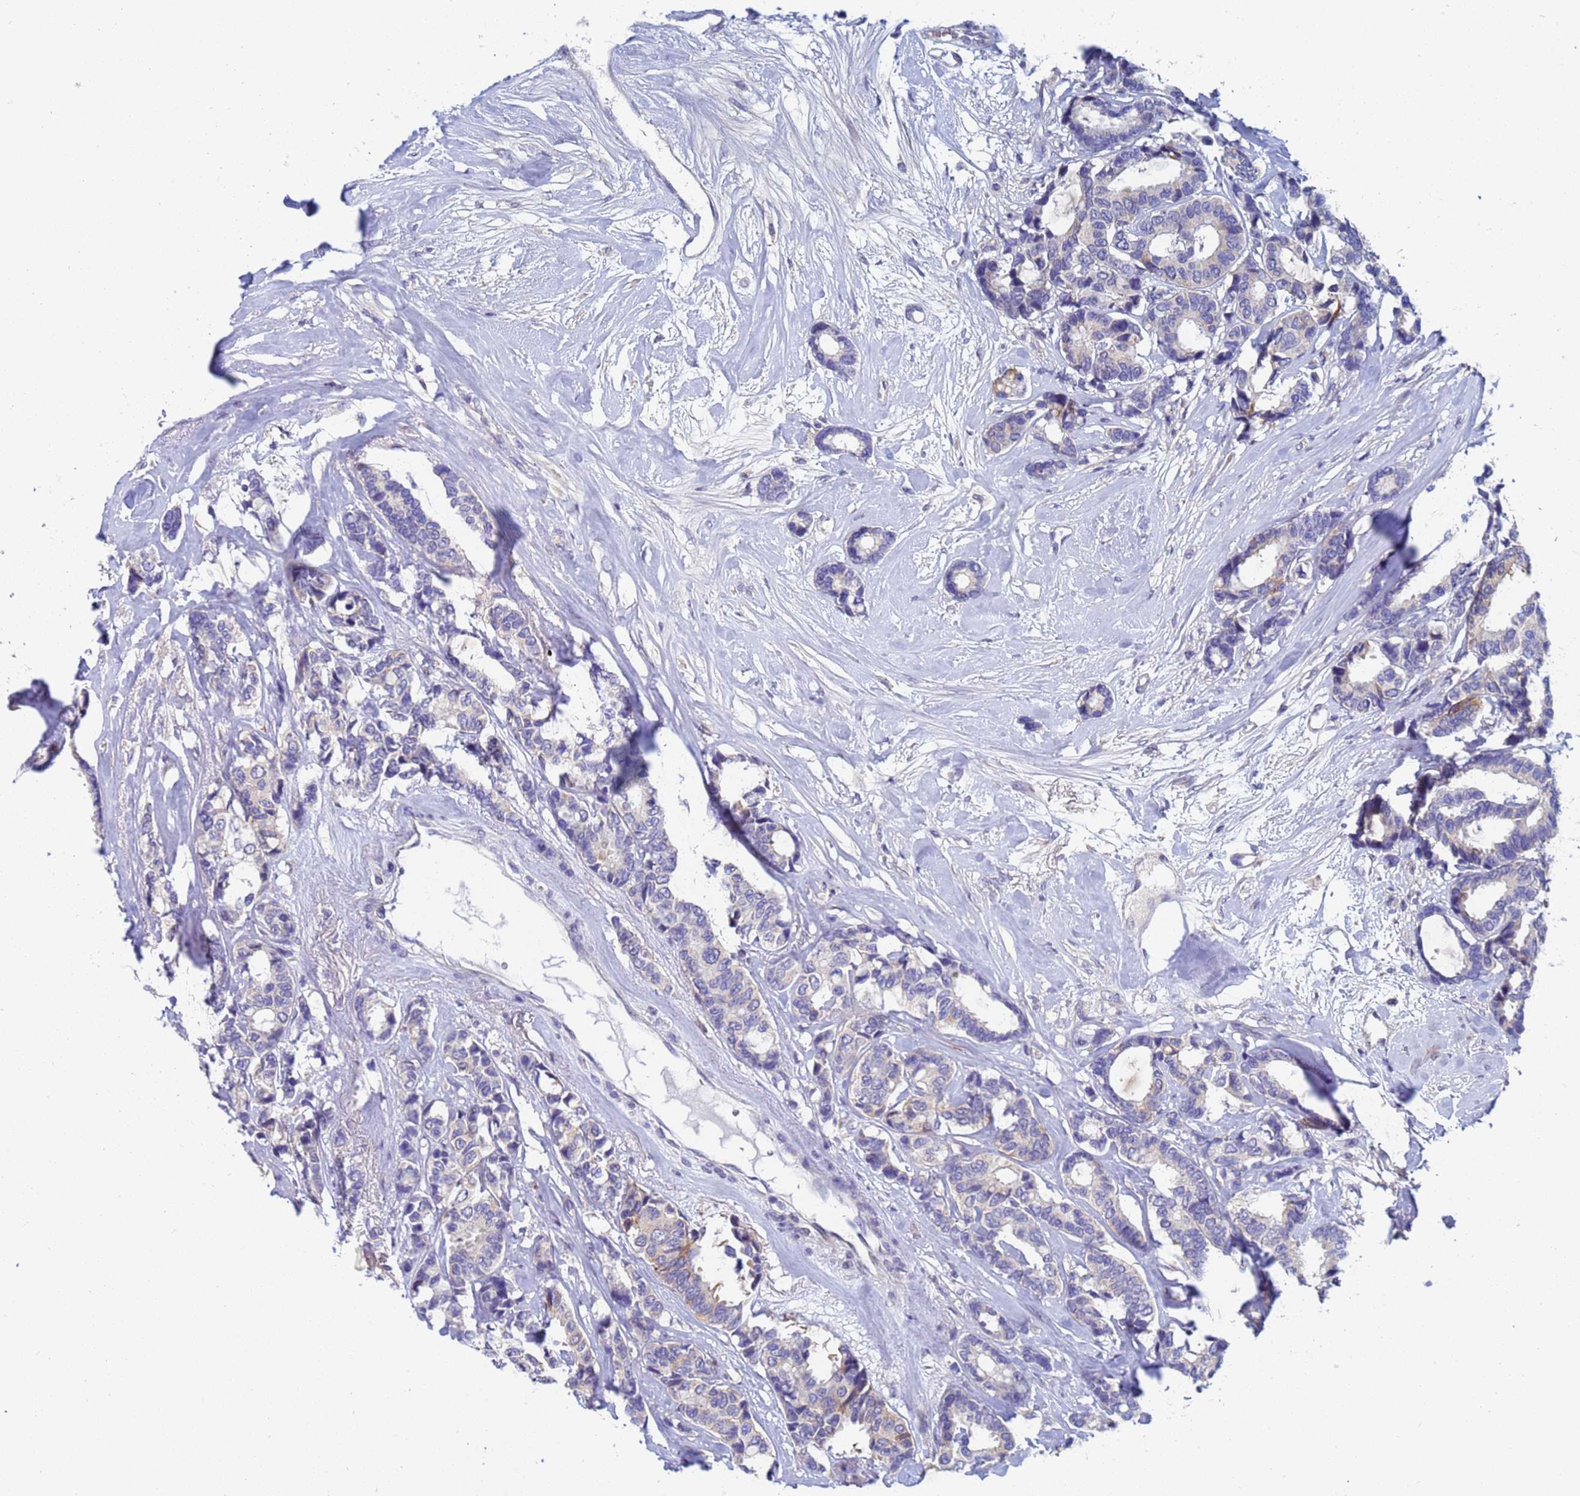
{"staining": {"intensity": "negative", "quantity": "none", "location": "none"}, "tissue": "breast cancer", "cell_type": "Tumor cells", "image_type": "cancer", "snomed": [{"axis": "morphology", "description": "Duct carcinoma"}, {"axis": "topography", "description": "Breast"}], "caption": "Immunohistochemical staining of breast cancer (invasive ductal carcinoma) exhibits no significant positivity in tumor cells.", "gene": "IHO1", "patient": {"sex": "female", "age": 87}}